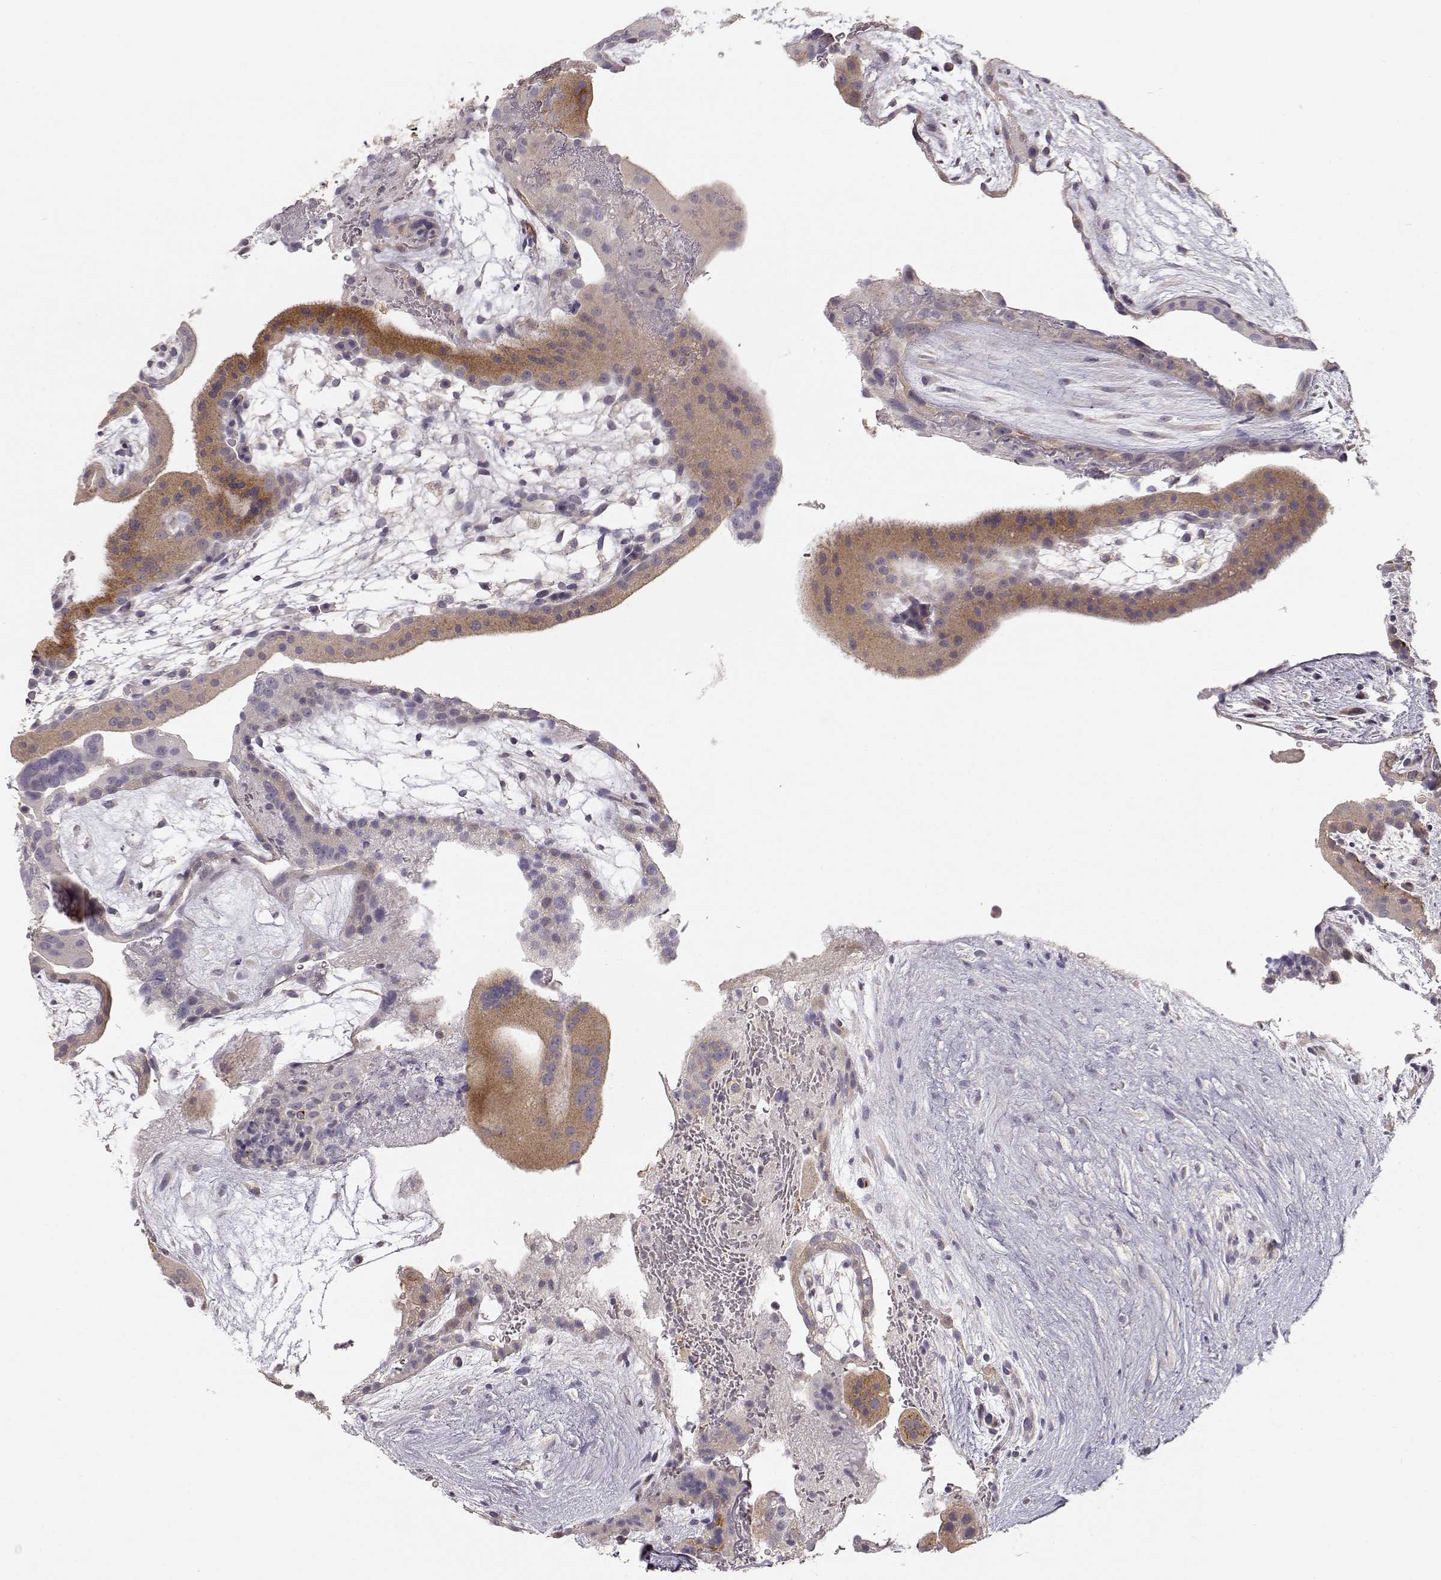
{"staining": {"intensity": "negative", "quantity": "none", "location": "none"}, "tissue": "placenta", "cell_type": "Decidual cells", "image_type": "normal", "snomed": [{"axis": "morphology", "description": "Normal tissue, NOS"}, {"axis": "topography", "description": "Placenta"}], "caption": "There is no significant staining in decidual cells of placenta. The staining was performed using DAB (3,3'-diaminobenzidine) to visualize the protein expression in brown, while the nuclei were stained in blue with hematoxylin (Magnification: 20x).", "gene": "ARHGAP8", "patient": {"sex": "female", "age": 19}}